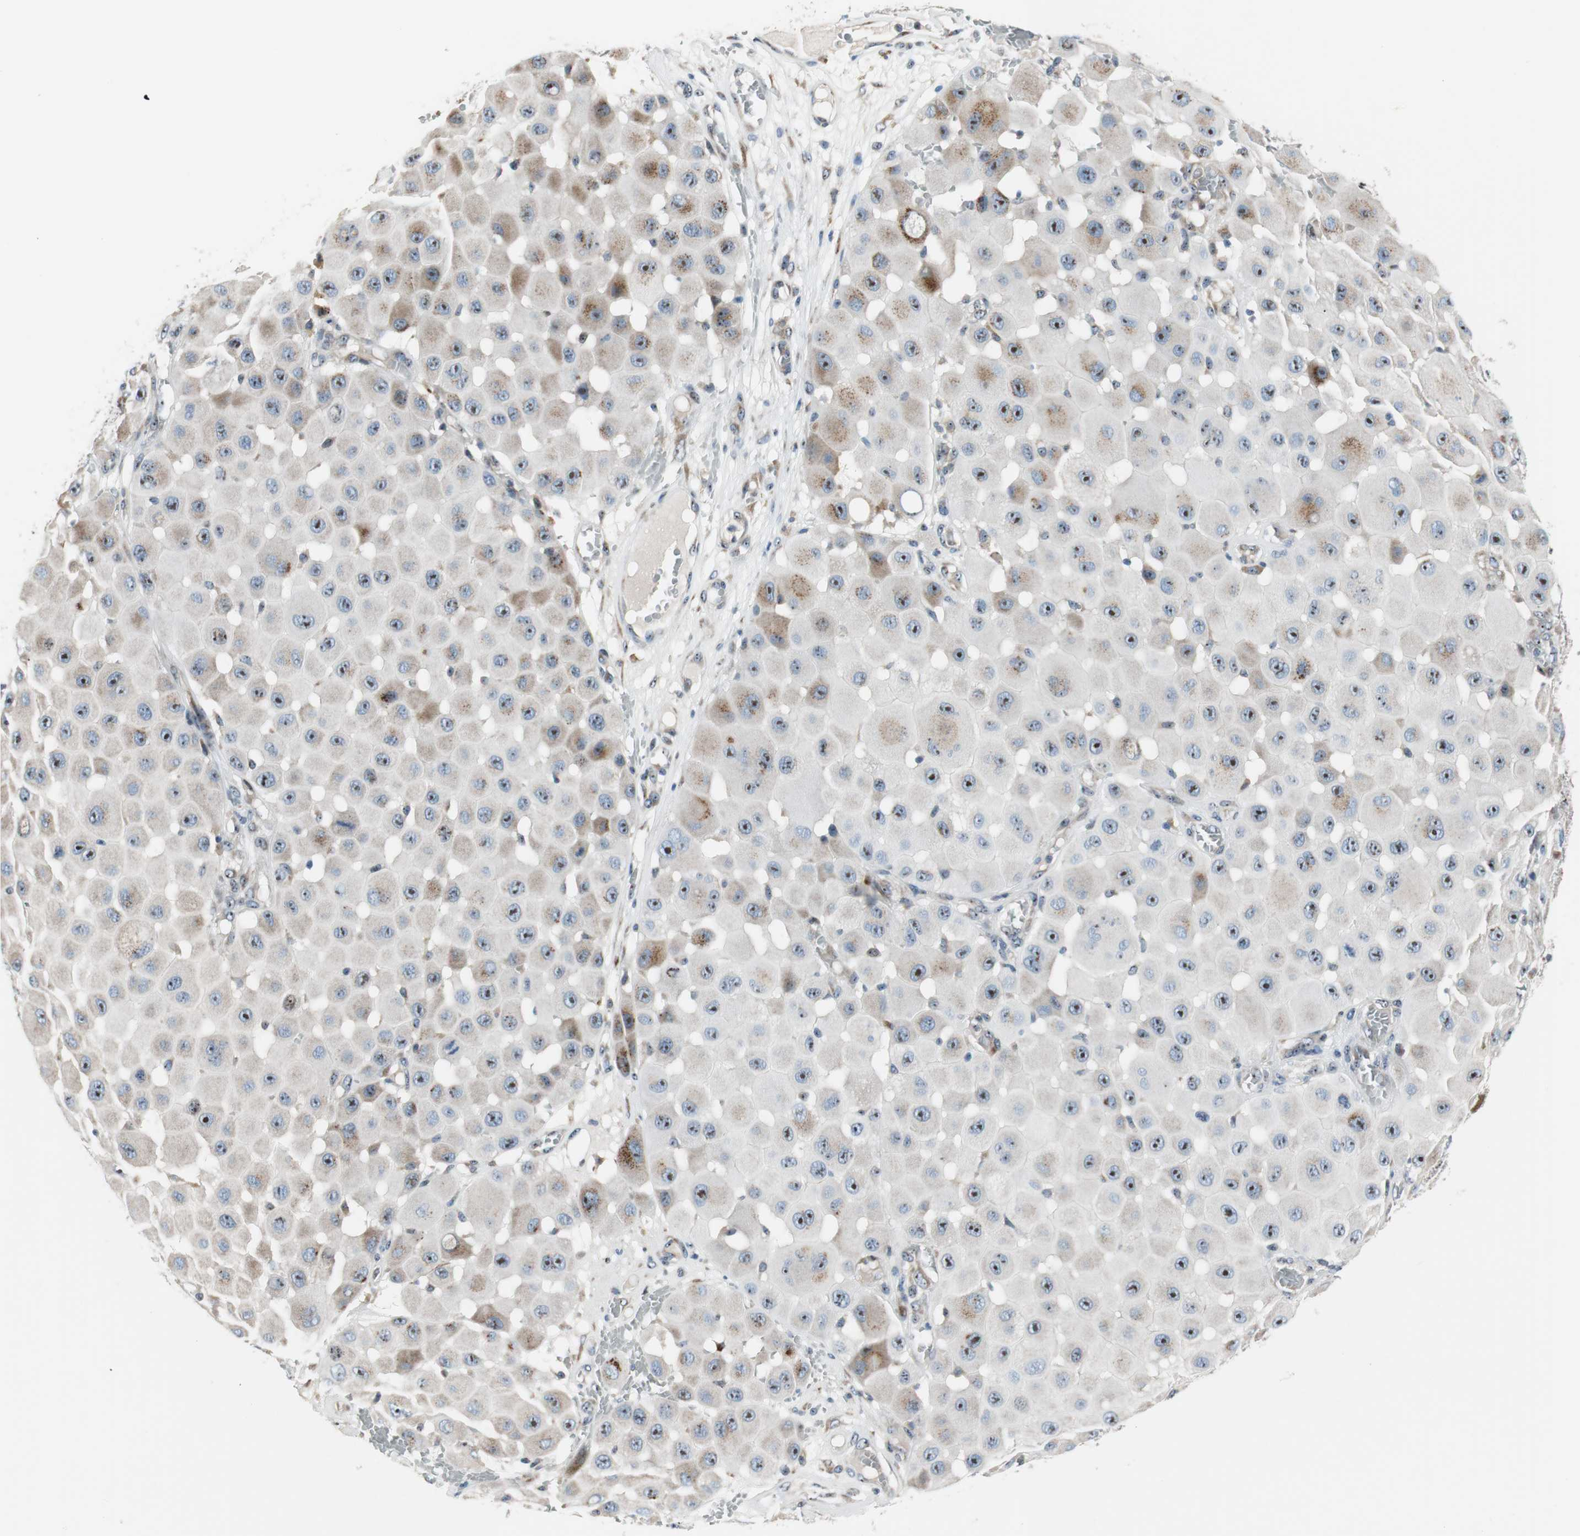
{"staining": {"intensity": "weak", "quantity": ">75%", "location": "cytoplasmic/membranous"}, "tissue": "melanoma", "cell_type": "Tumor cells", "image_type": "cancer", "snomed": [{"axis": "morphology", "description": "Malignant melanoma, NOS"}, {"axis": "topography", "description": "Skin"}], "caption": "Protein analysis of malignant melanoma tissue displays weak cytoplasmic/membranous positivity in approximately >75% of tumor cells.", "gene": "TMED7", "patient": {"sex": "female", "age": 81}}